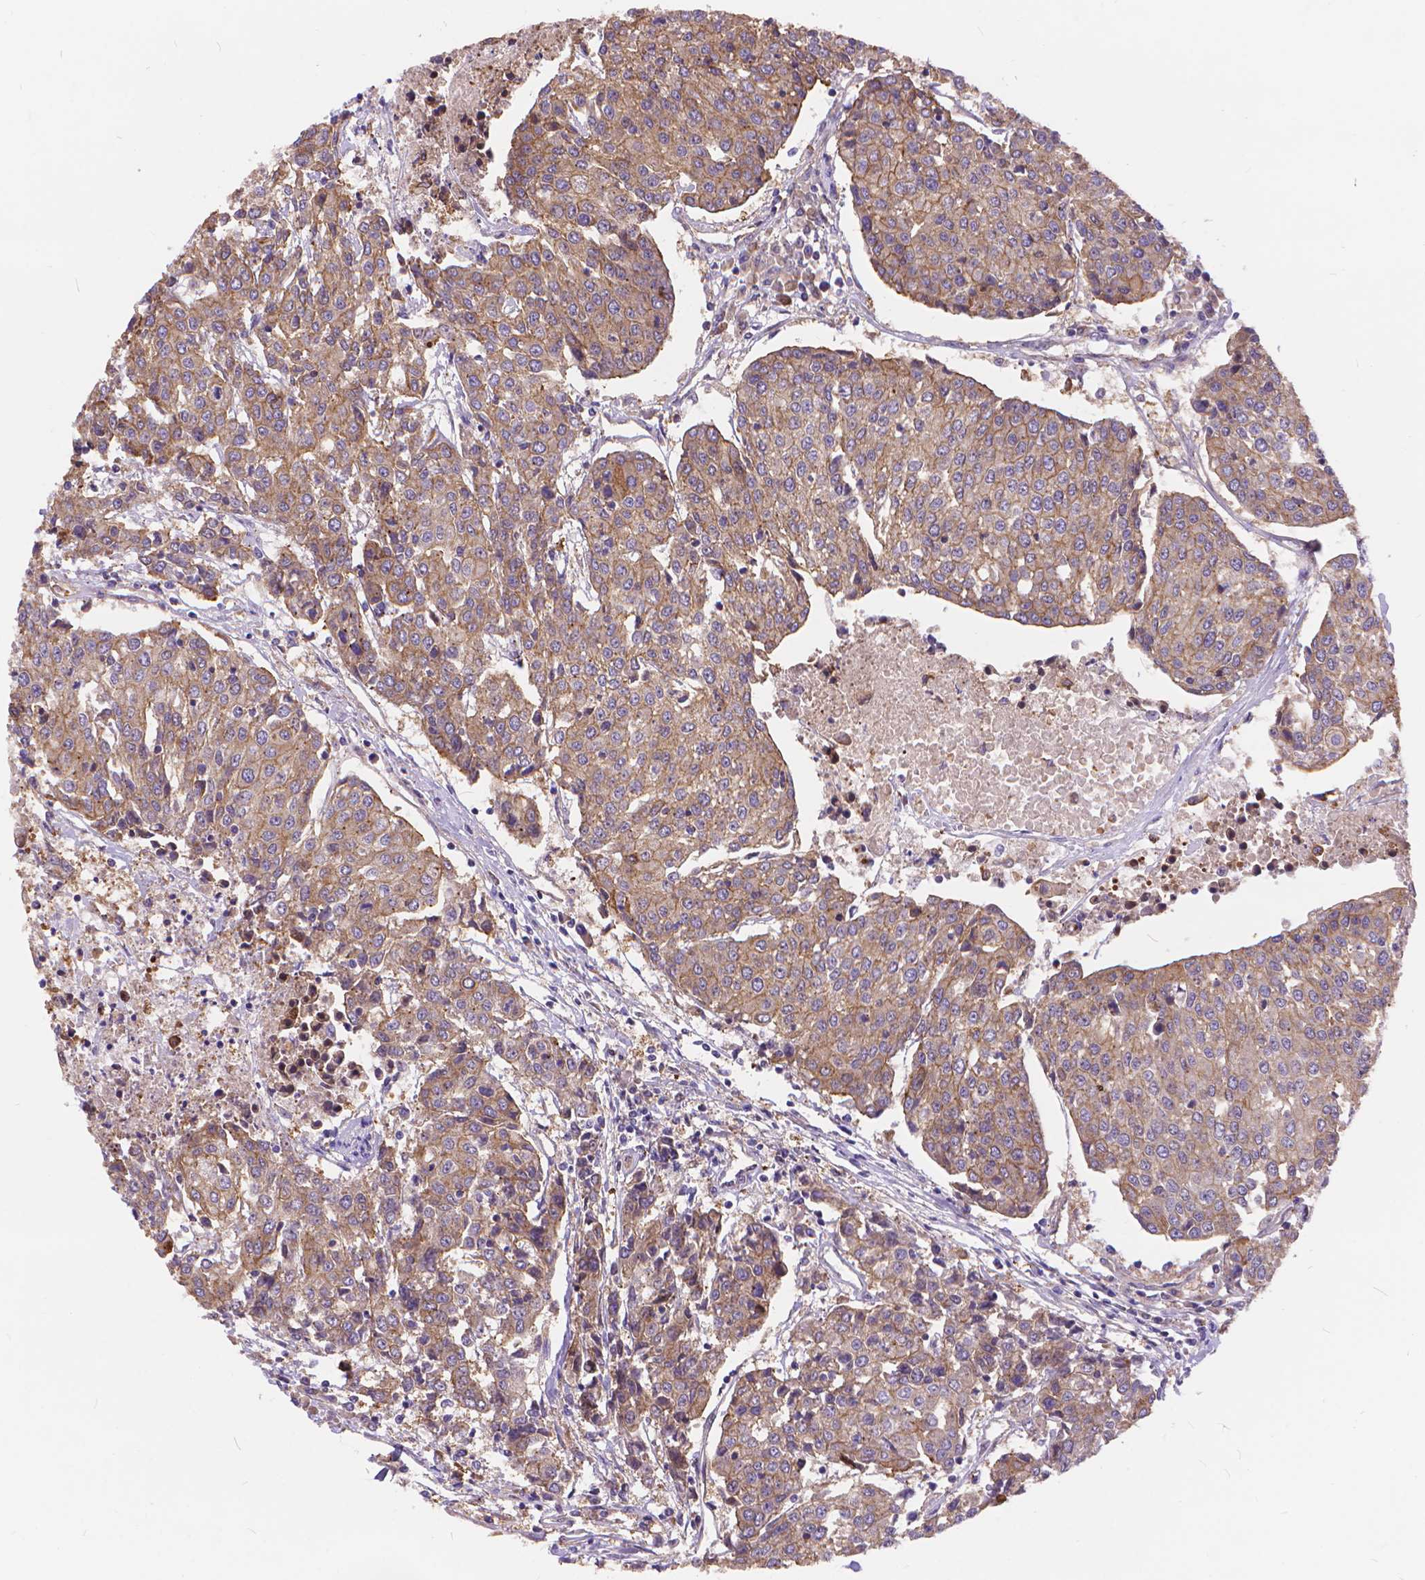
{"staining": {"intensity": "weak", "quantity": ">75%", "location": "cytoplasmic/membranous"}, "tissue": "urothelial cancer", "cell_type": "Tumor cells", "image_type": "cancer", "snomed": [{"axis": "morphology", "description": "Urothelial carcinoma, High grade"}, {"axis": "topography", "description": "Urinary bladder"}], "caption": "A low amount of weak cytoplasmic/membranous positivity is appreciated in approximately >75% of tumor cells in urothelial cancer tissue. (DAB (3,3'-diaminobenzidine) IHC with brightfield microscopy, high magnification).", "gene": "ARAP1", "patient": {"sex": "female", "age": 85}}